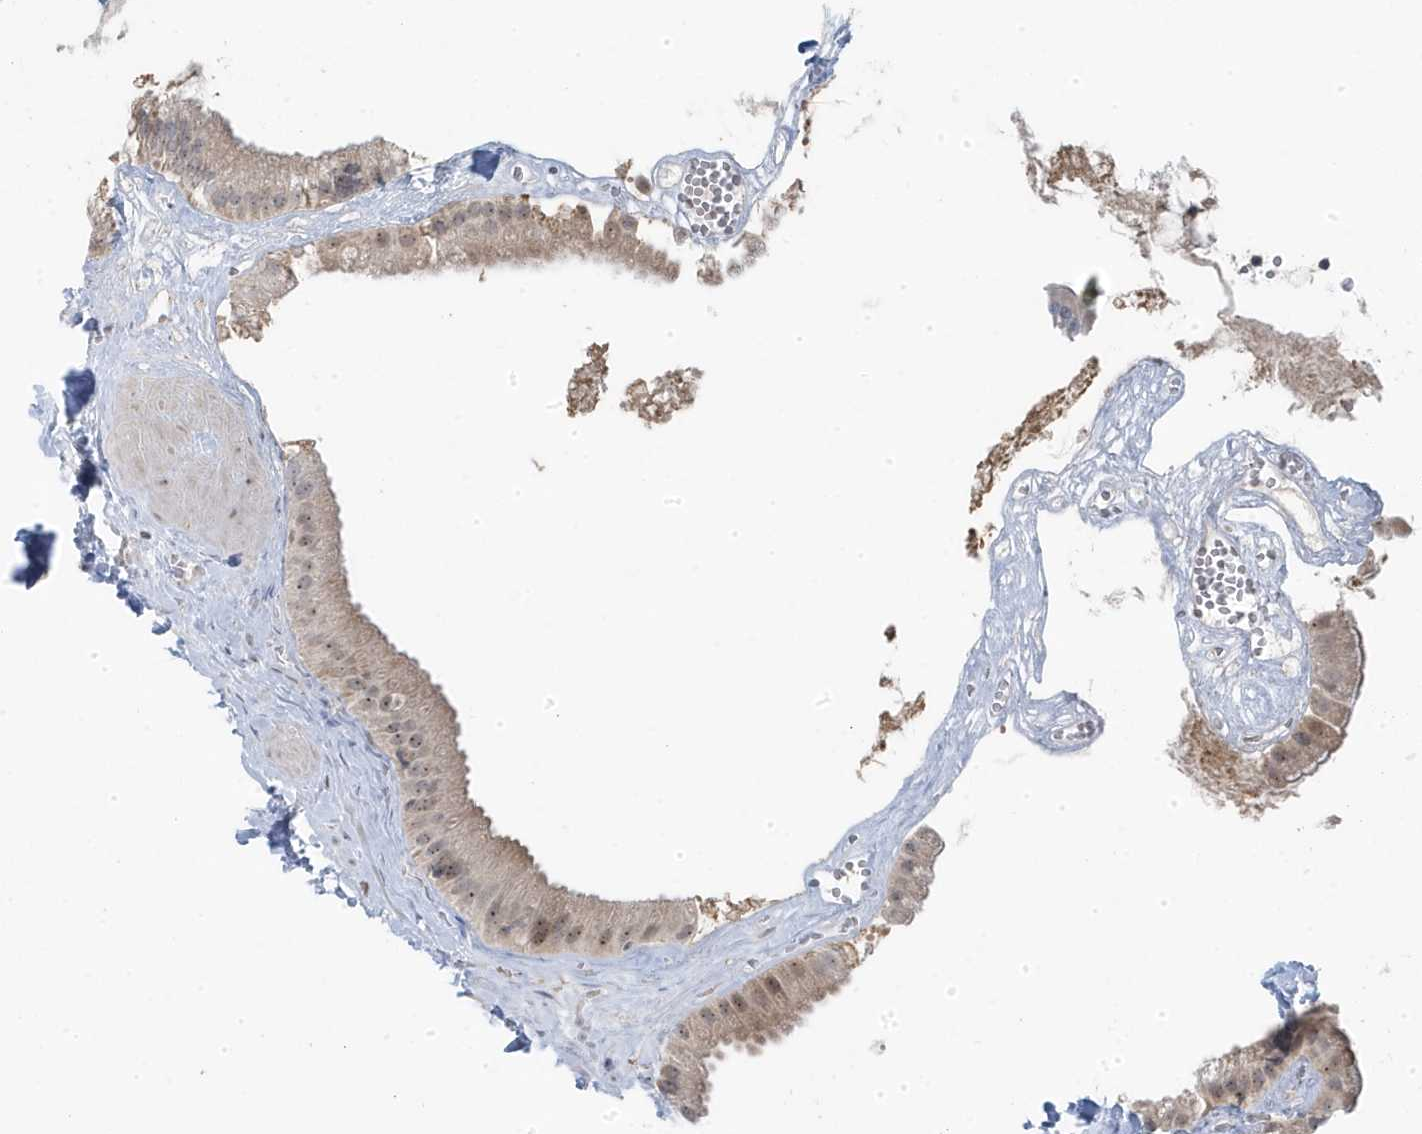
{"staining": {"intensity": "moderate", "quantity": ">75%", "location": "cytoplasmic/membranous,nuclear"}, "tissue": "gallbladder", "cell_type": "Glandular cells", "image_type": "normal", "snomed": [{"axis": "morphology", "description": "Normal tissue, NOS"}, {"axis": "topography", "description": "Gallbladder"}], "caption": "Glandular cells display moderate cytoplasmic/membranous,nuclear positivity in about >75% of cells in normal gallbladder. The protein of interest is shown in brown color, while the nuclei are stained blue.", "gene": "TSEN15", "patient": {"sex": "male", "age": 55}}